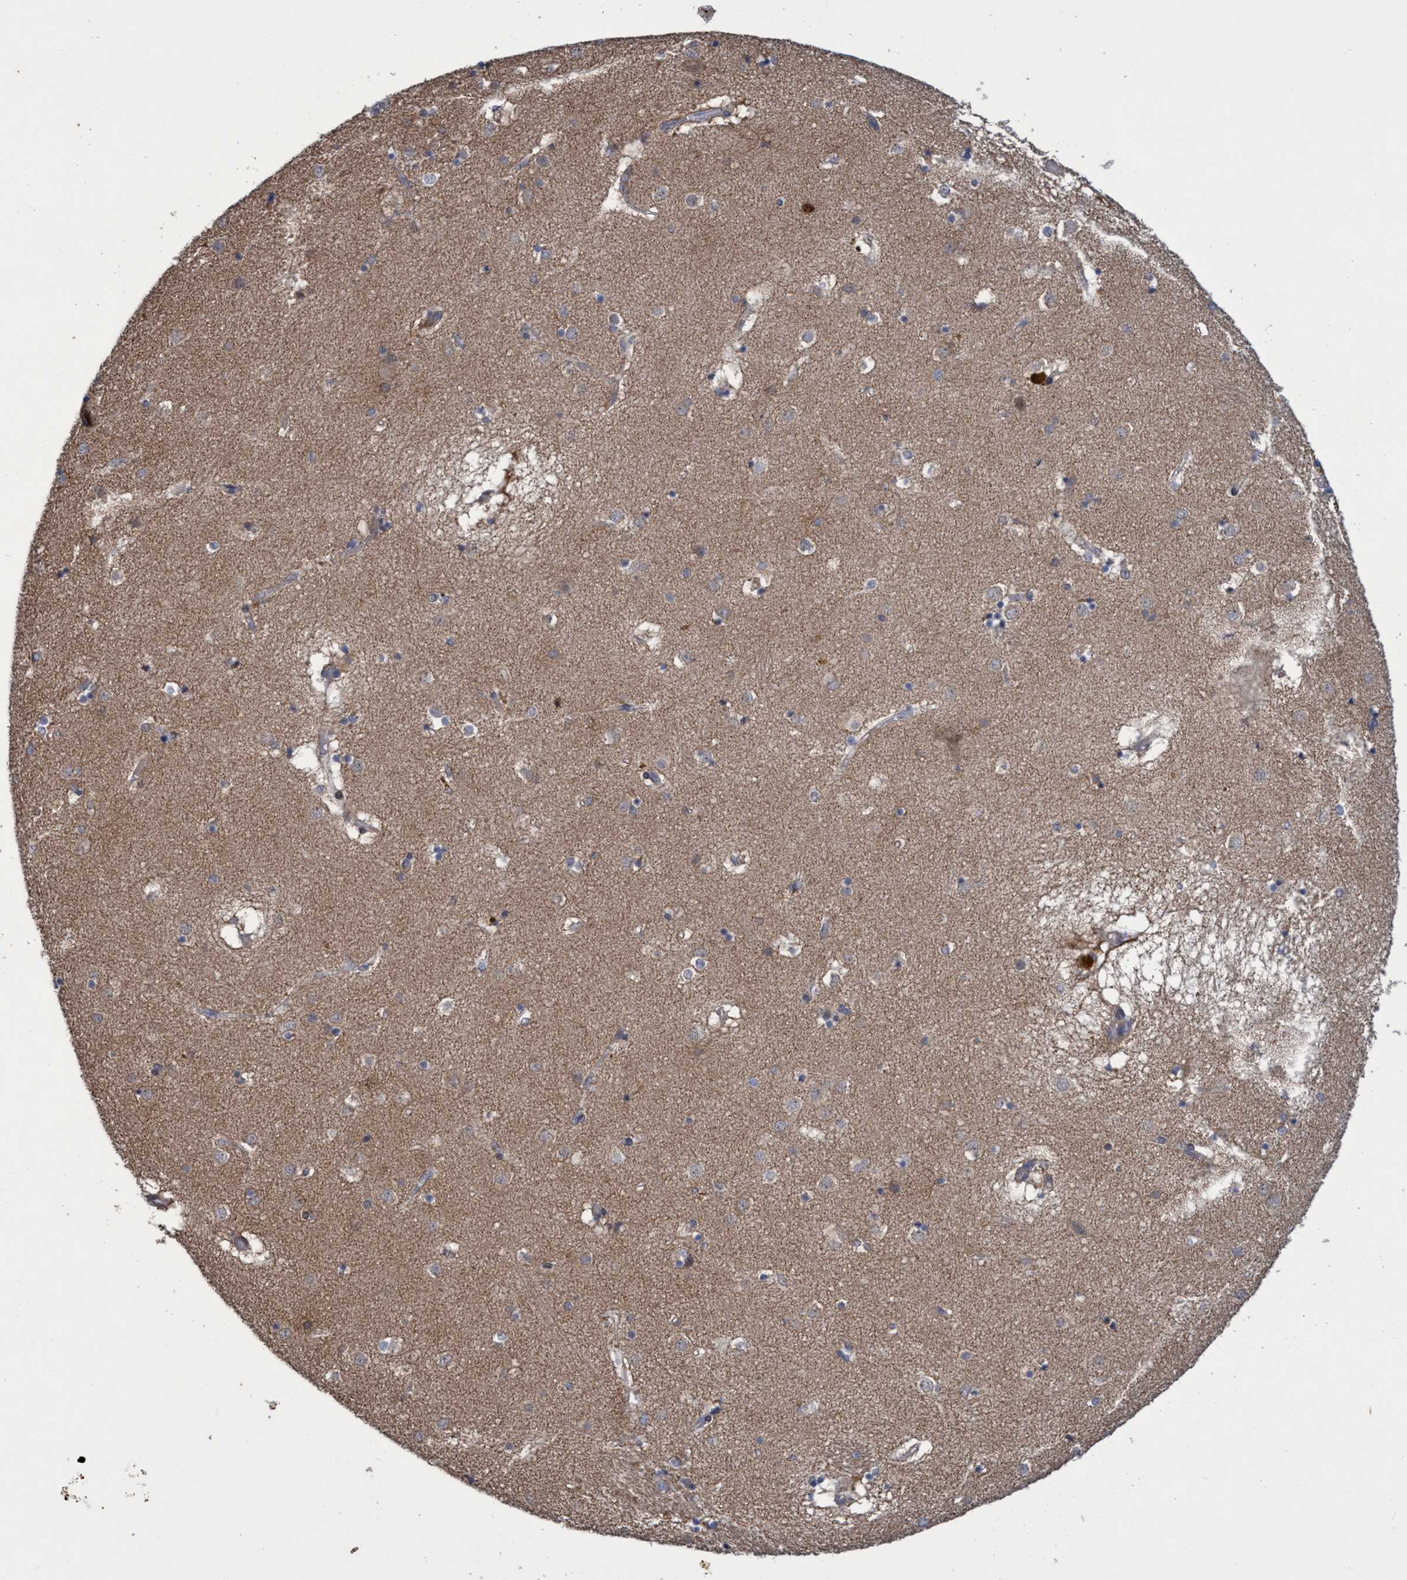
{"staining": {"intensity": "weak", "quantity": "<25%", "location": "cytoplasmic/membranous"}, "tissue": "caudate", "cell_type": "Glial cells", "image_type": "normal", "snomed": [{"axis": "morphology", "description": "Normal tissue, NOS"}, {"axis": "topography", "description": "Lateral ventricle wall"}], "caption": "Protein analysis of normal caudate demonstrates no significant staining in glial cells. (Stains: DAB immunohistochemistry (IHC) with hematoxylin counter stain, Microscopy: brightfield microscopy at high magnification).", "gene": "ZNF677", "patient": {"sex": "male", "age": 70}}